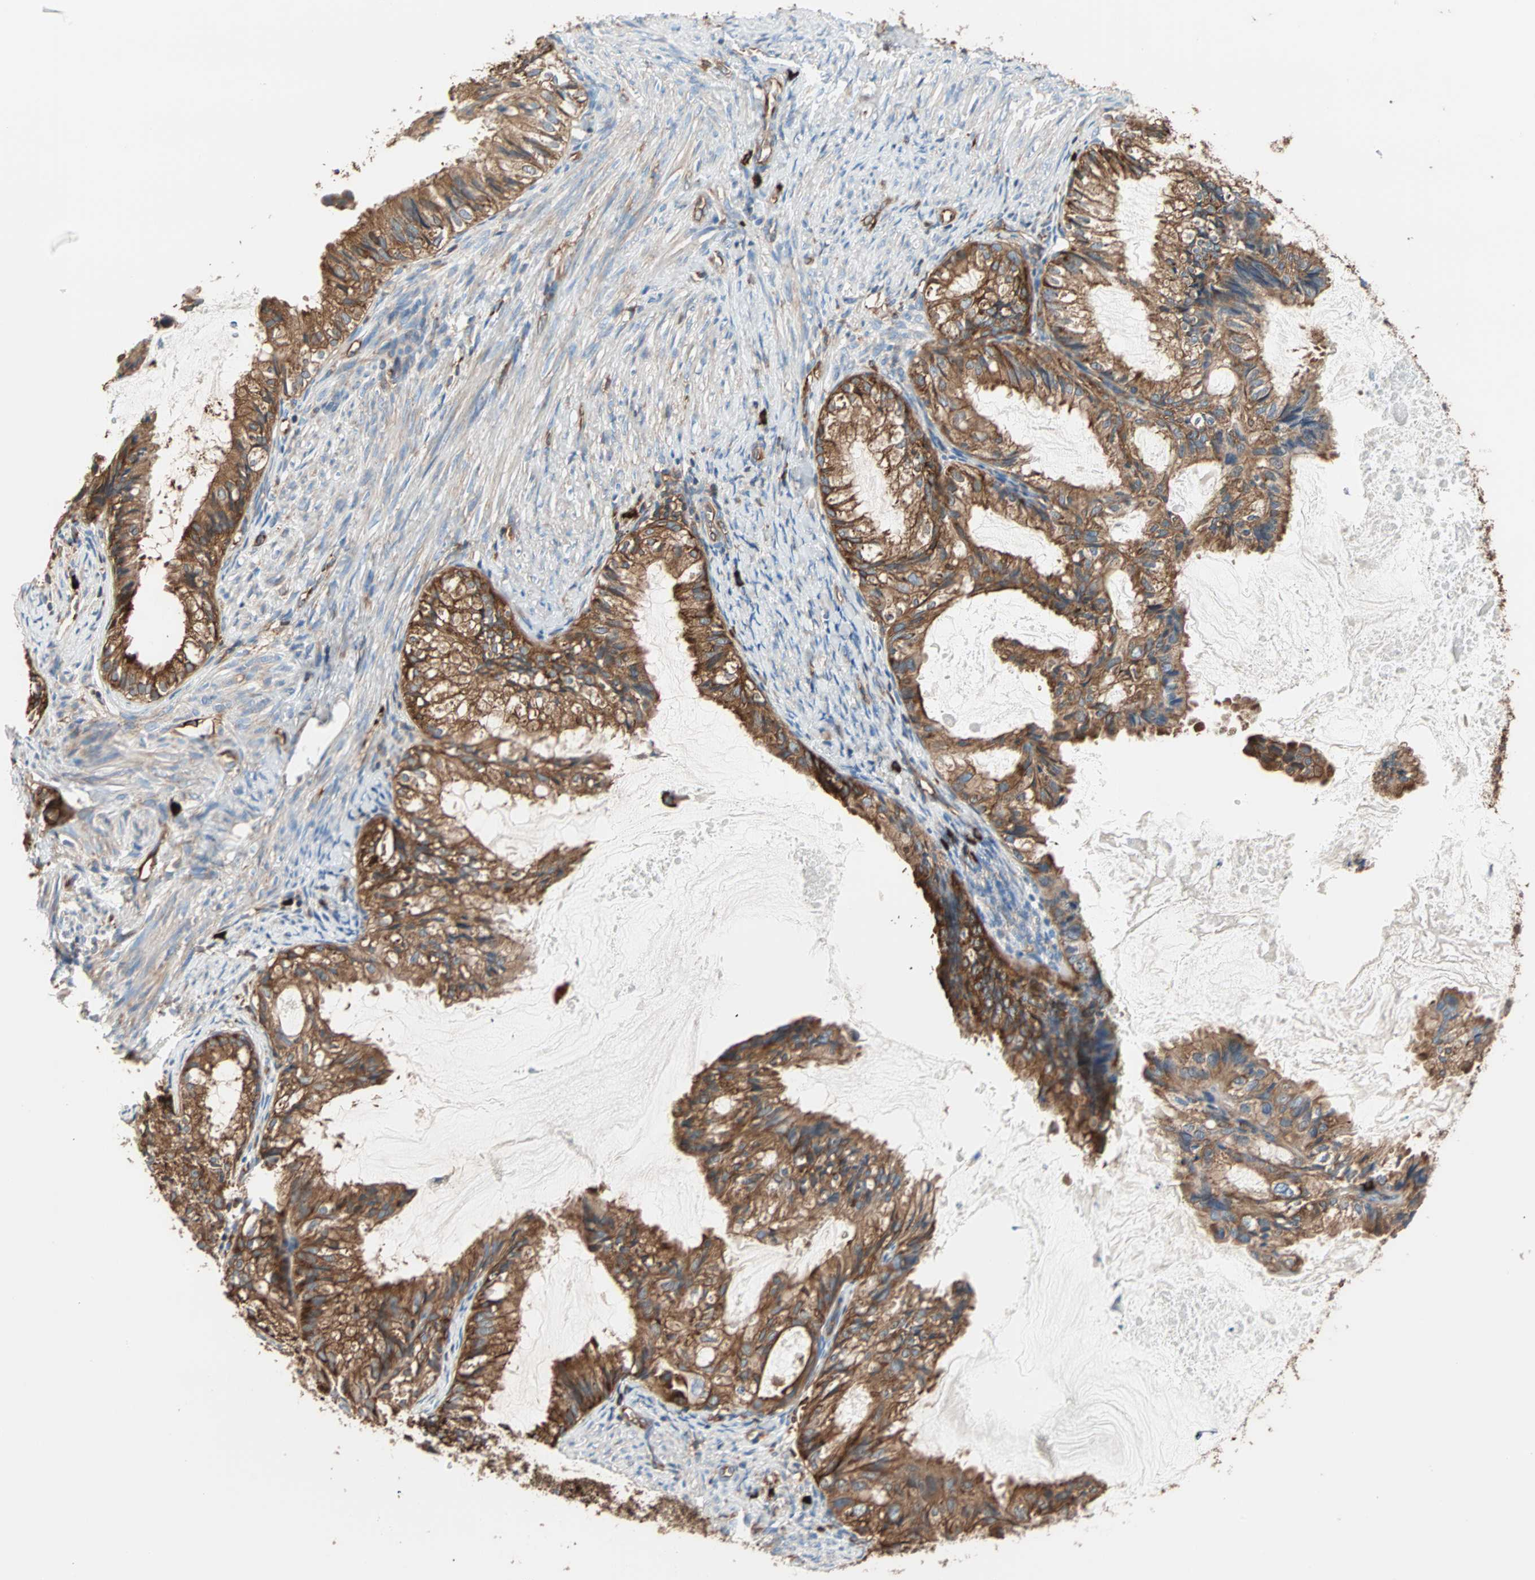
{"staining": {"intensity": "strong", "quantity": ">75%", "location": "cytoplasmic/membranous"}, "tissue": "cervical cancer", "cell_type": "Tumor cells", "image_type": "cancer", "snomed": [{"axis": "morphology", "description": "Normal tissue, NOS"}, {"axis": "morphology", "description": "Adenocarcinoma, NOS"}, {"axis": "topography", "description": "Cervix"}, {"axis": "topography", "description": "Endometrium"}], "caption": "Cervical cancer was stained to show a protein in brown. There is high levels of strong cytoplasmic/membranous positivity in about >75% of tumor cells.", "gene": "EEF2", "patient": {"sex": "female", "age": 86}}